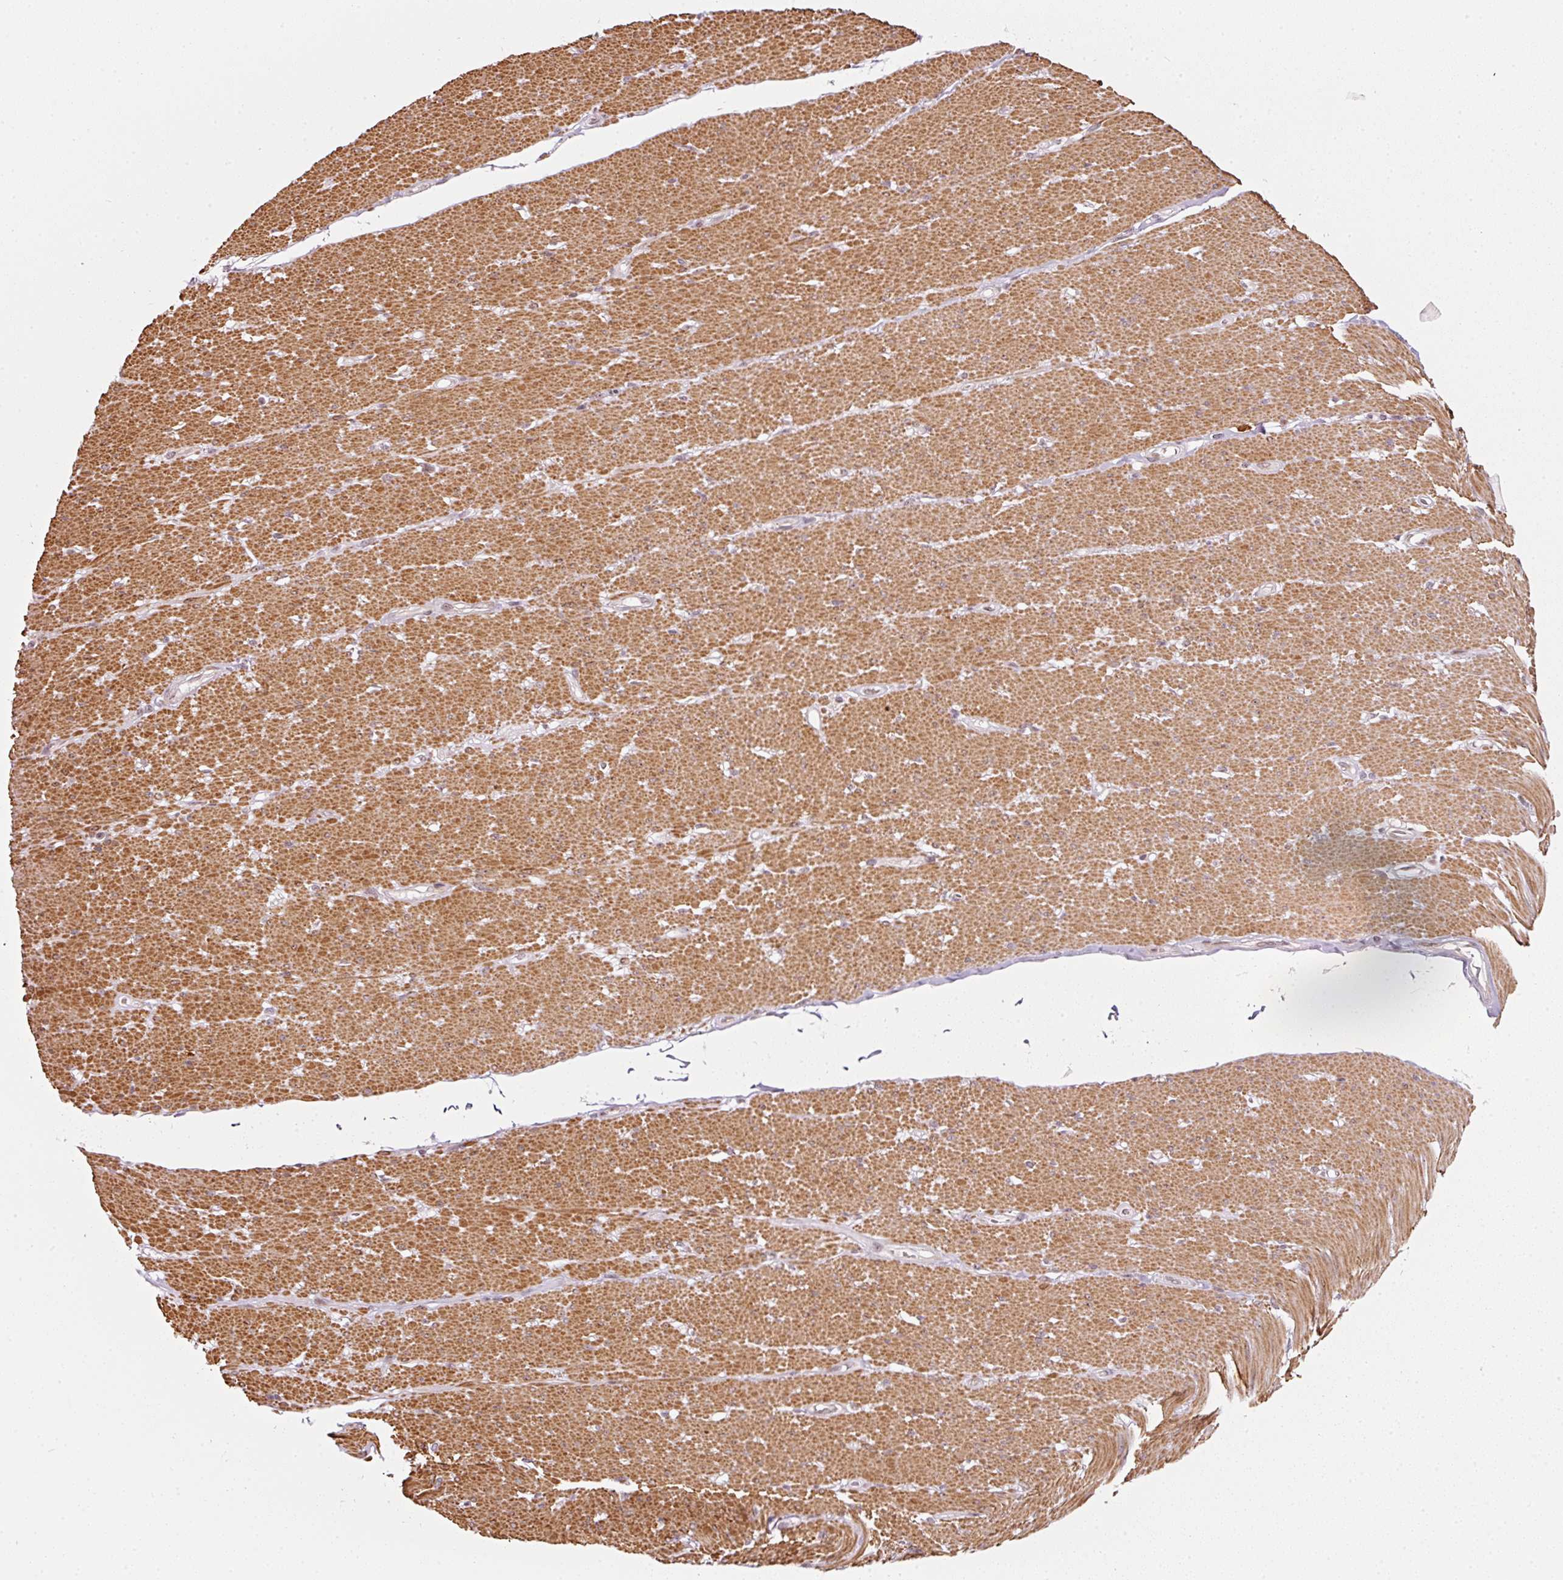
{"staining": {"intensity": "moderate", "quantity": ">75%", "location": "cytoplasmic/membranous"}, "tissue": "smooth muscle", "cell_type": "Smooth muscle cells", "image_type": "normal", "snomed": [{"axis": "morphology", "description": "Normal tissue, NOS"}, {"axis": "topography", "description": "Smooth muscle"}, {"axis": "topography", "description": "Rectum"}], "caption": "IHC (DAB (3,3'-diaminobenzidine)) staining of benign smooth muscle exhibits moderate cytoplasmic/membranous protein expression in about >75% of smooth muscle cells. Immunohistochemistry stains the protein in brown and the nuclei are stained blue.", "gene": "MXRA8", "patient": {"sex": "male", "age": 53}}